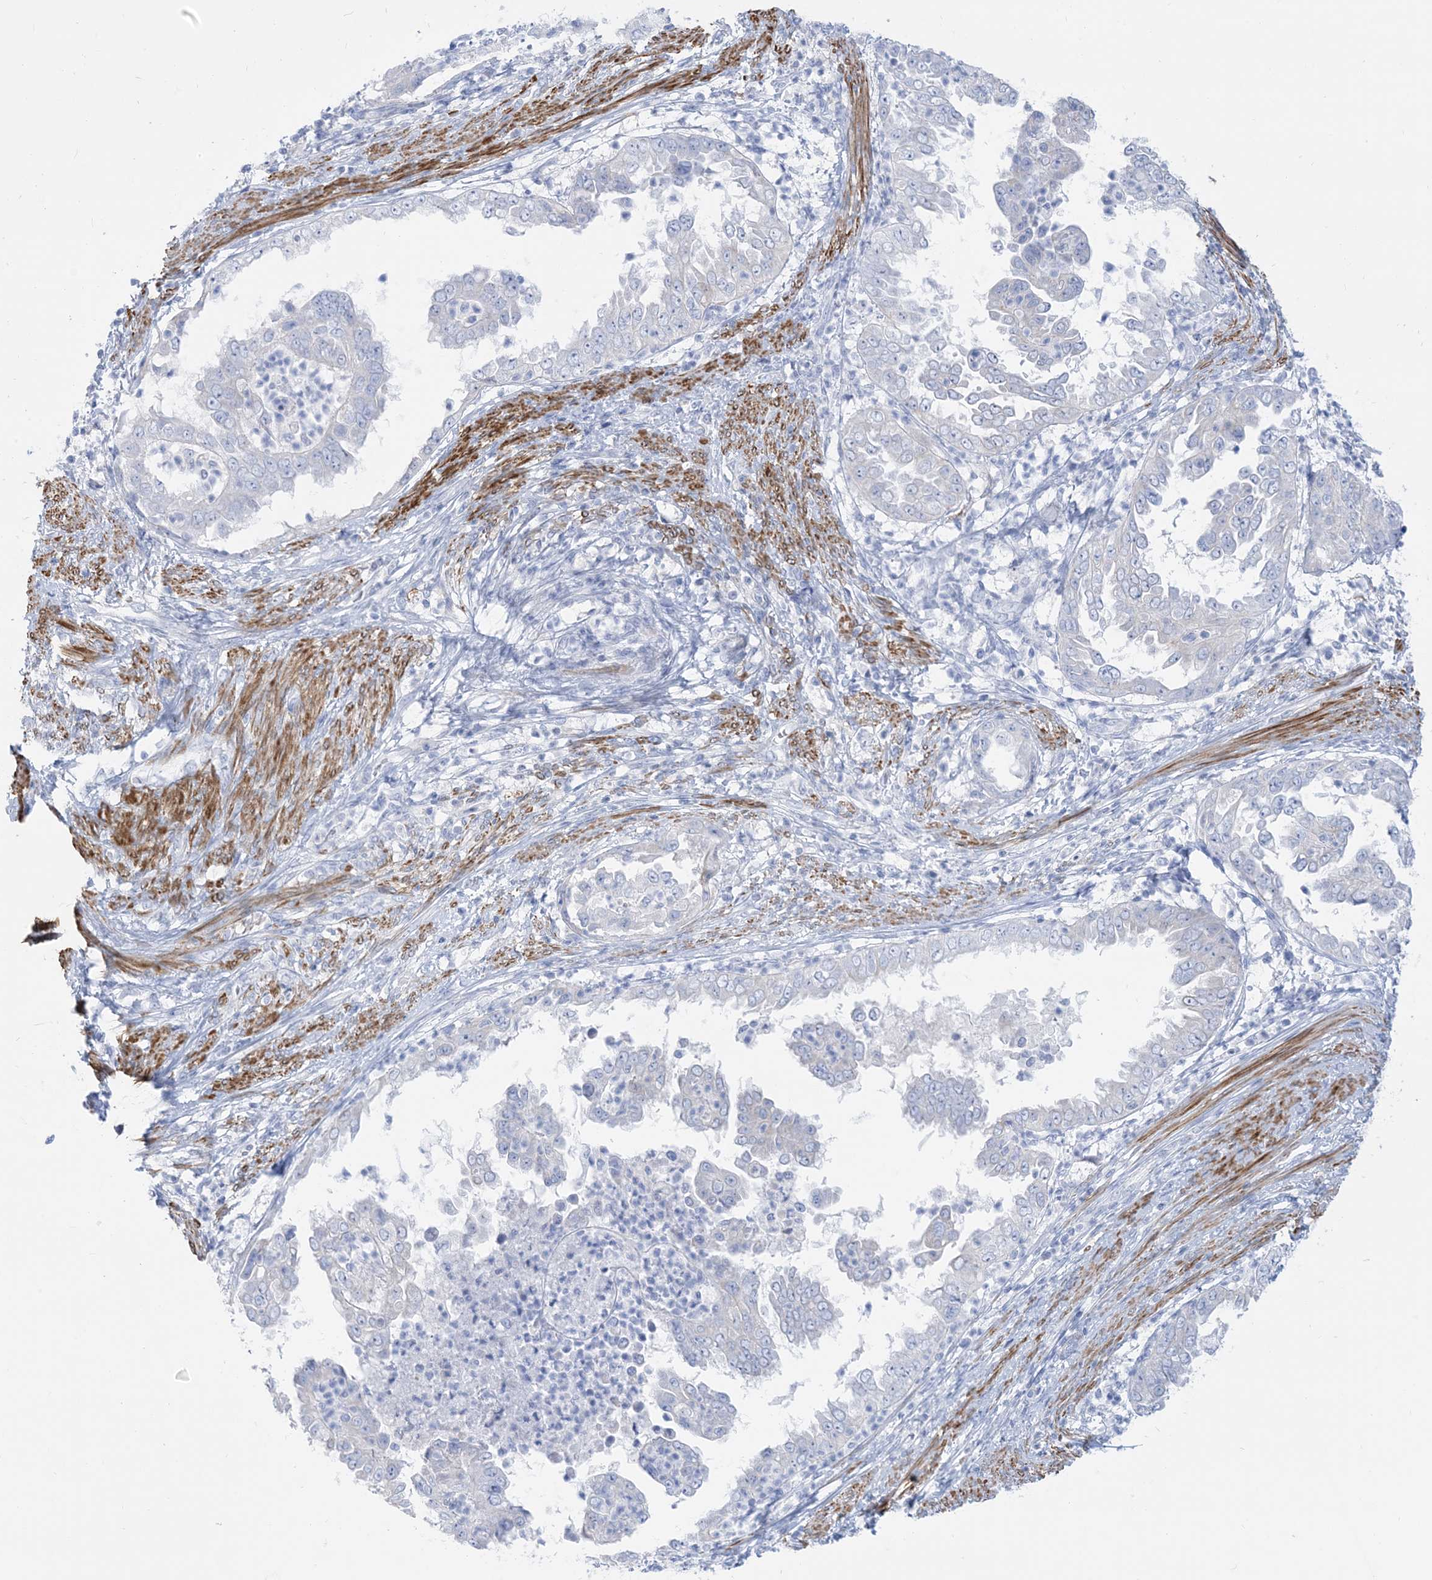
{"staining": {"intensity": "negative", "quantity": "none", "location": "none"}, "tissue": "endometrial cancer", "cell_type": "Tumor cells", "image_type": "cancer", "snomed": [{"axis": "morphology", "description": "Adenocarcinoma, NOS"}, {"axis": "topography", "description": "Endometrium"}], "caption": "DAB immunohistochemical staining of endometrial cancer exhibits no significant staining in tumor cells.", "gene": "MARS2", "patient": {"sex": "female", "age": 85}}